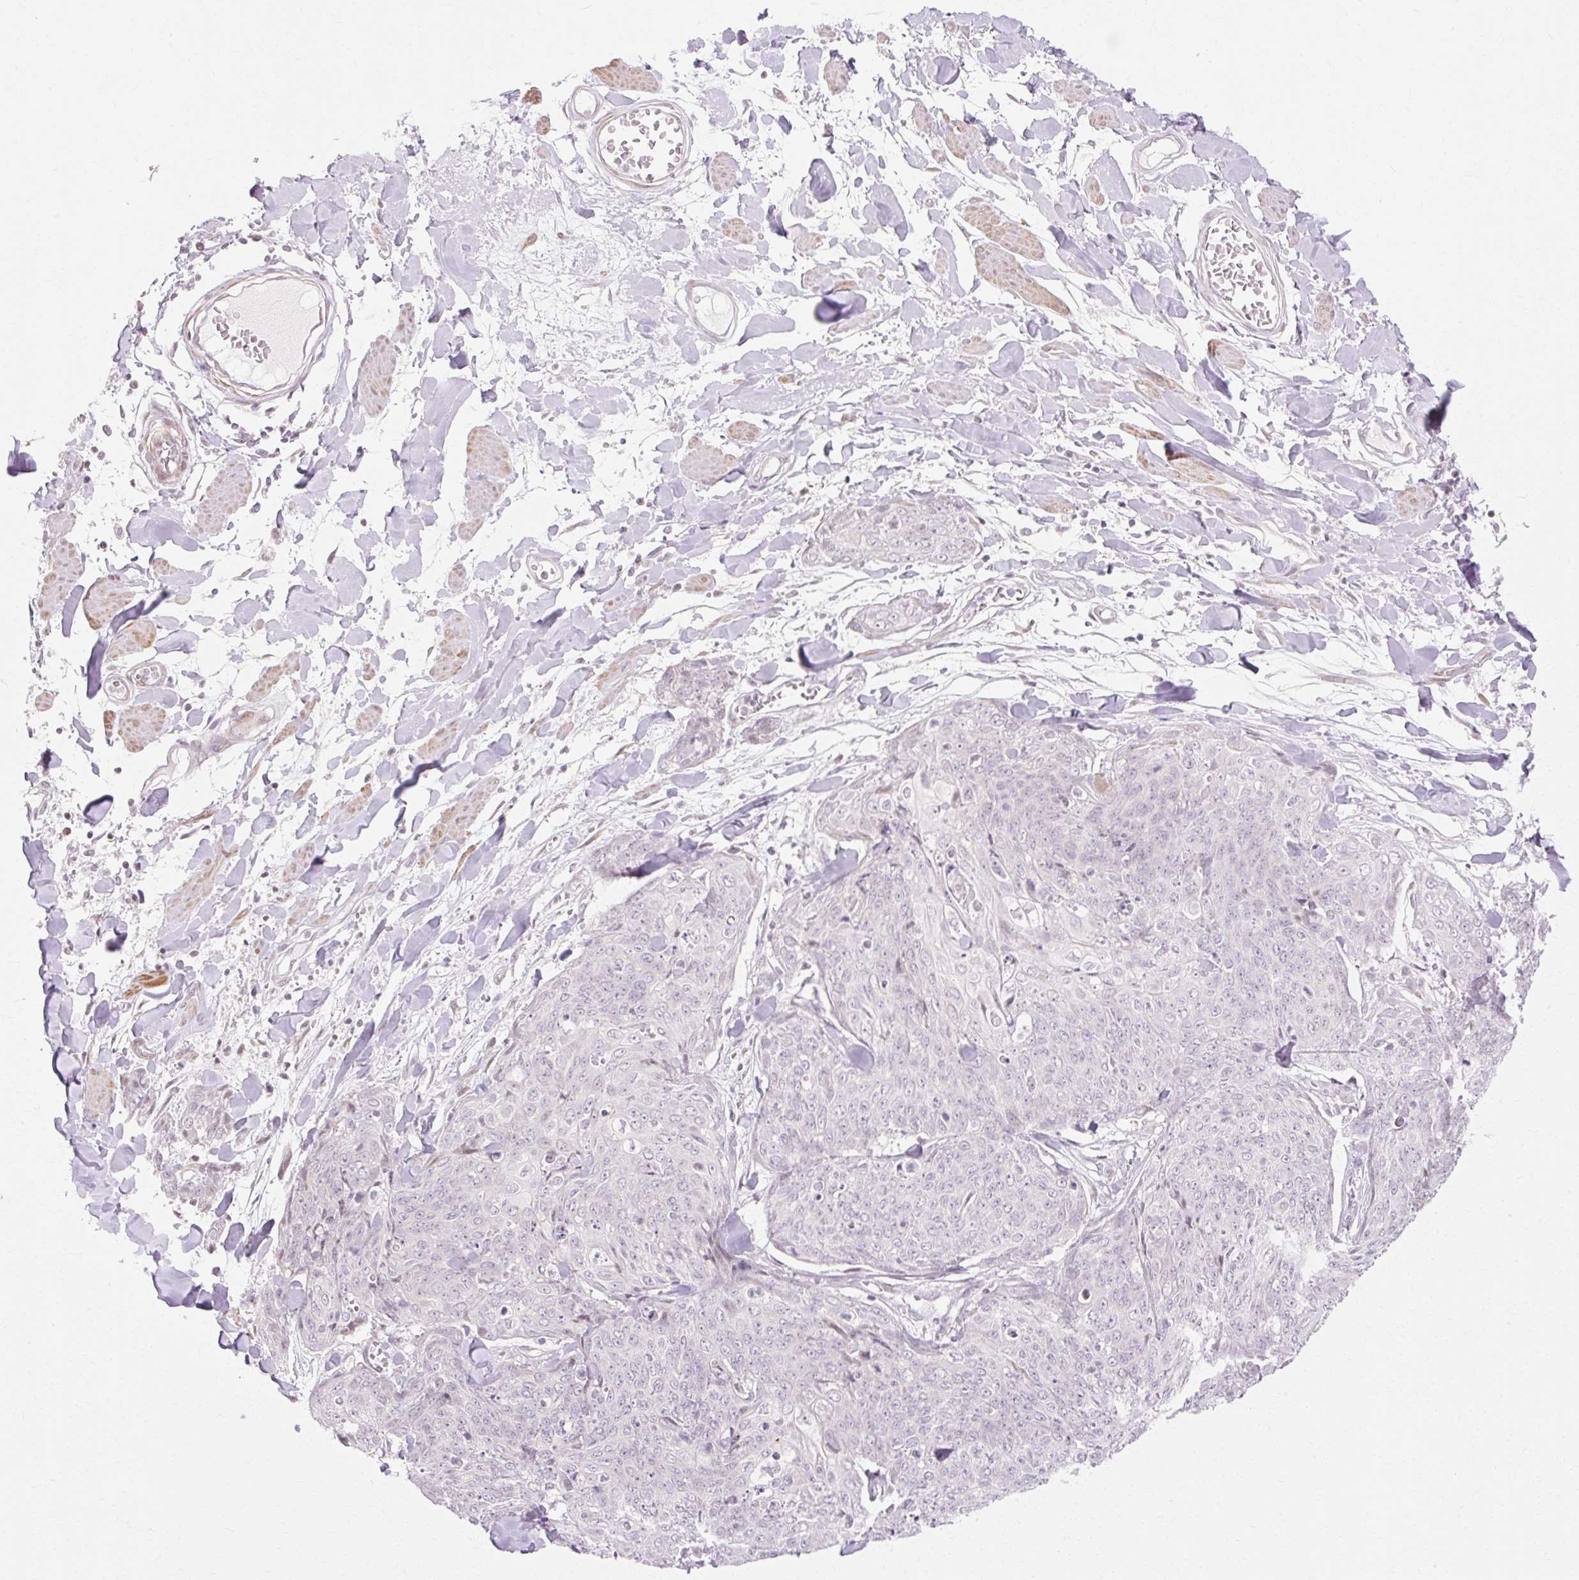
{"staining": {"intensity": "negative", "quantity": "none", "location": "none"}, "tissue": "skin cancer", "cell_type": "Tumor cells", "image_type": "cancer", "snomed": [{"axis": "morphology", "description": "Squamous cell carcinoma, NOS"}, {"axis": "topography", "description": "Skin"}, {"axis": "topography", "description": "Vulva"}], "caption": "A high-resolution image shows IHC staining of skin squamous cell carcinoma, which exhibits no significant expression in tumor cells.", "gene": "C3orf49", "patient": {"sex": "female", "age": 85}}